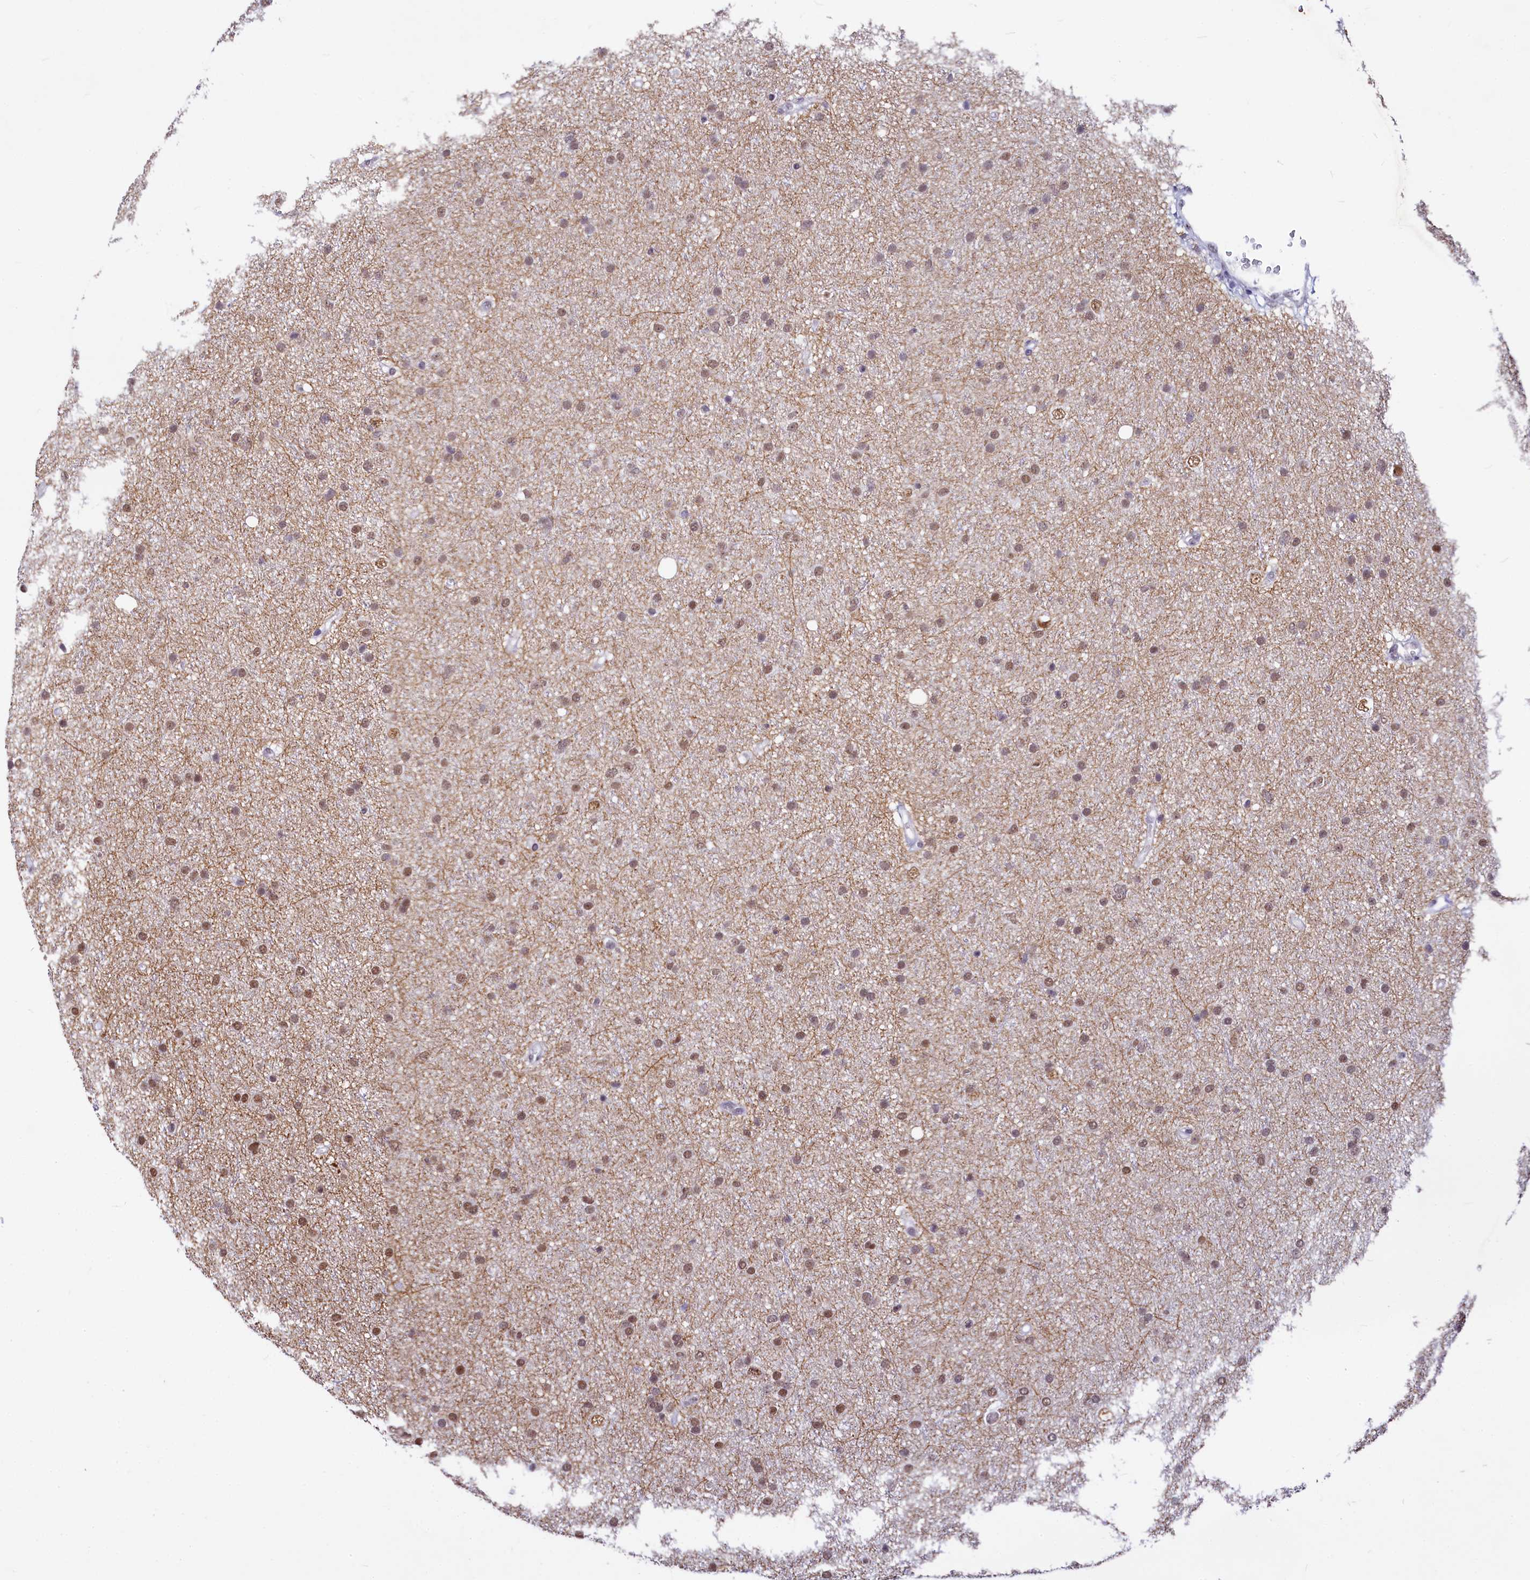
{"staining": {"intensity": "moderate", "quantity": ">75%", "location": "nuclear"}, "tissue": "glioma", "cell_type": "Tumor cells", "image_type": "cancer", "snomed": [{"axis": "morphology", "description": "Glioma, malignant, Low grade"}, {"axis": "topography", "description": "Cerebral cortex"}], "caption": "Moderate nuclear staining is appreciated in about >75% of tumor cells in low-grade glioma (malignant). The staining was performed using DAB, with brown indicating positive protein expression. Nuclei are stained blue with hematoxylin.", "gene": "PARPBP", "patient": {"sex": "female", "age": 39}}